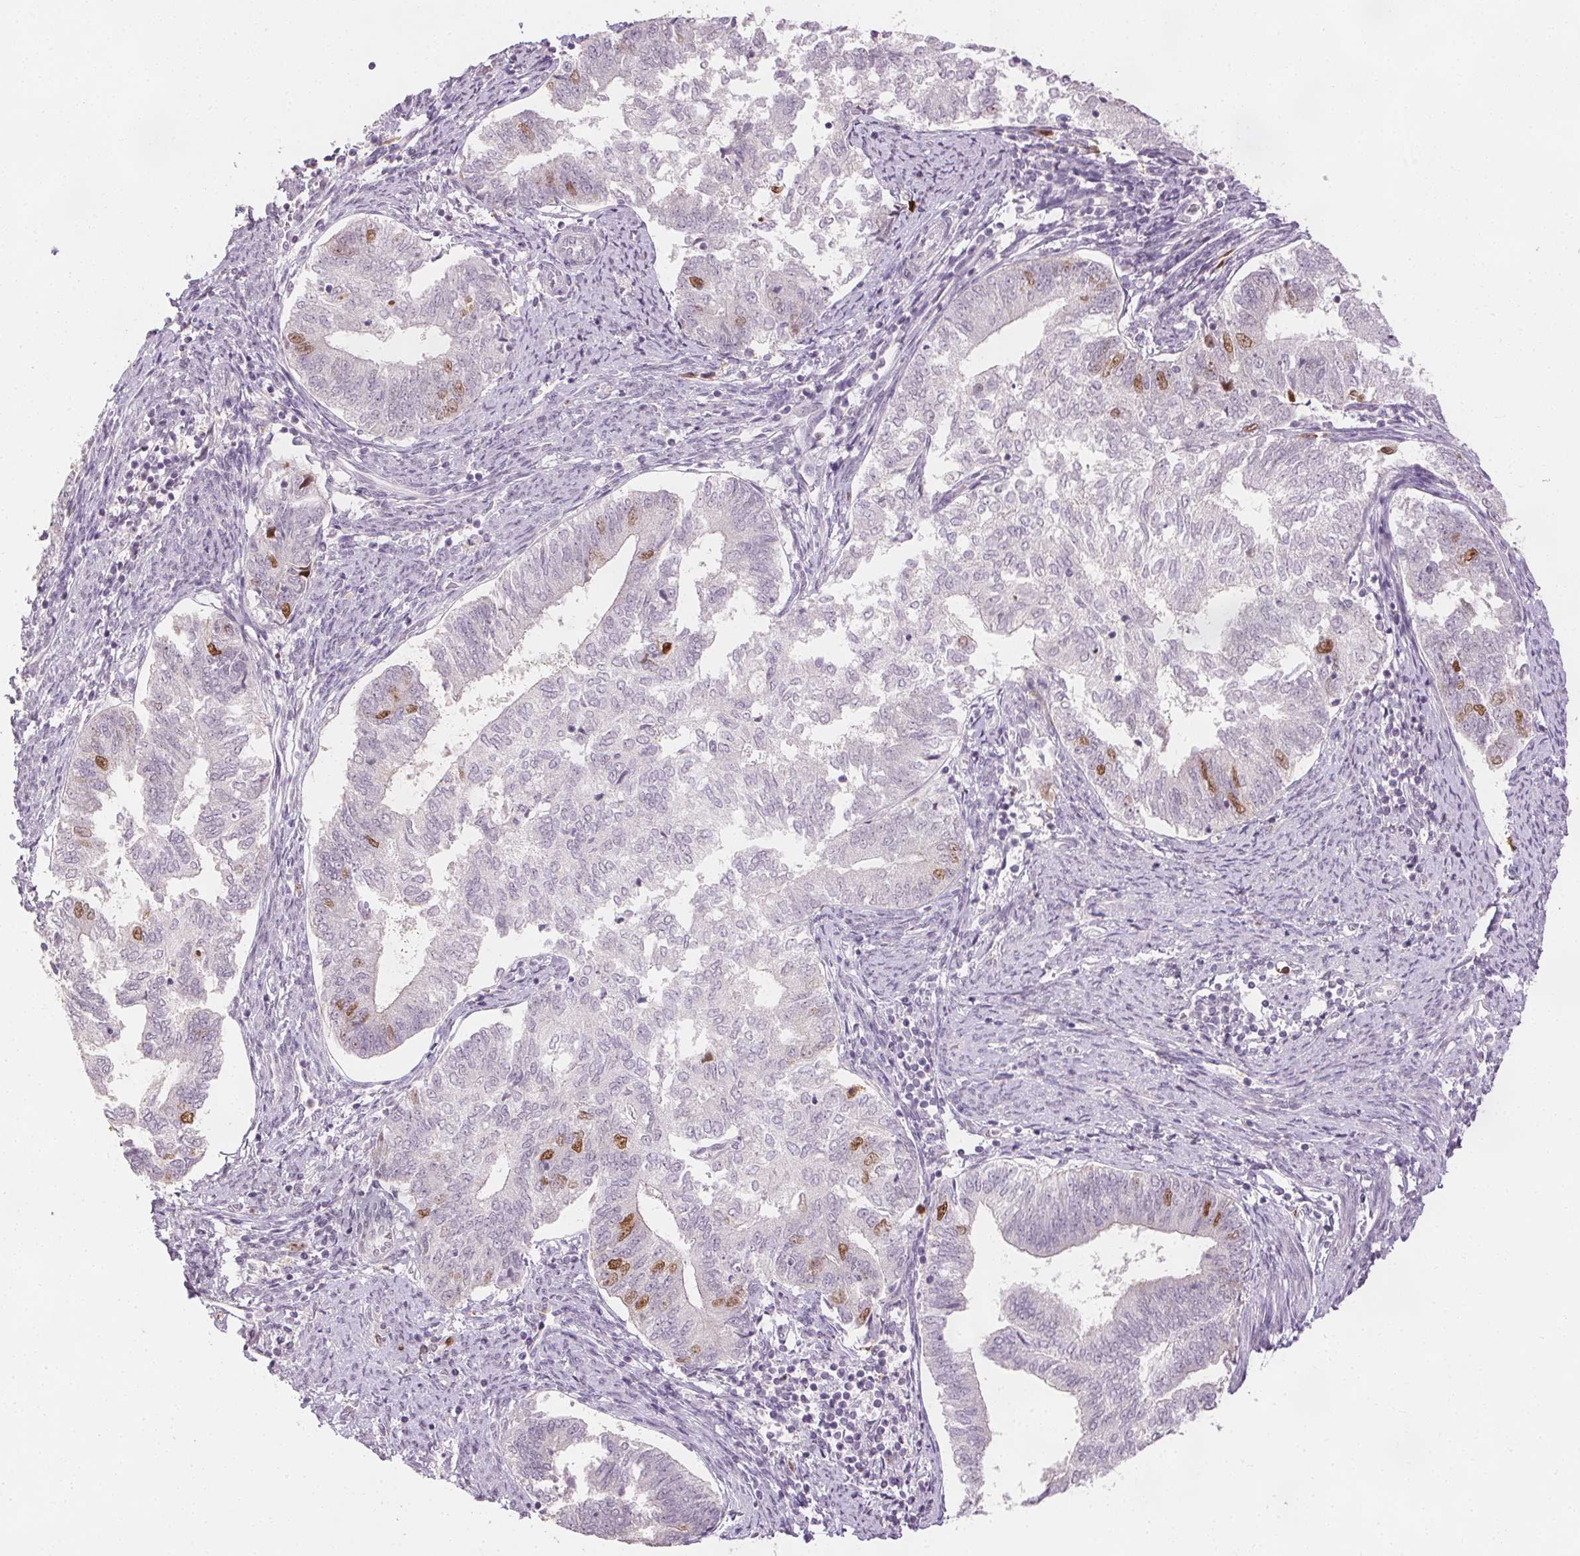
{"staining": {"intensity": "moderate", "quantity": "<25%", "location": "nuclear"}, "tissue": "endometrial cancer", "cell_type": "Tumor cells", "image_type": "cancer", "snomed": [{"axis": "morphology", "description": "Adenocarcinoma, NOS"}, {"axis": "topography", "description": "Endometrium"}], "caption": "This micrograph exhibits IHC staining of human adenocarcinoma (endometrial), with low moderate nuclear positivity in about <25% of tumor cells.", "gene": "ANLN", "patient": {"sex": "female", "age": 65}}